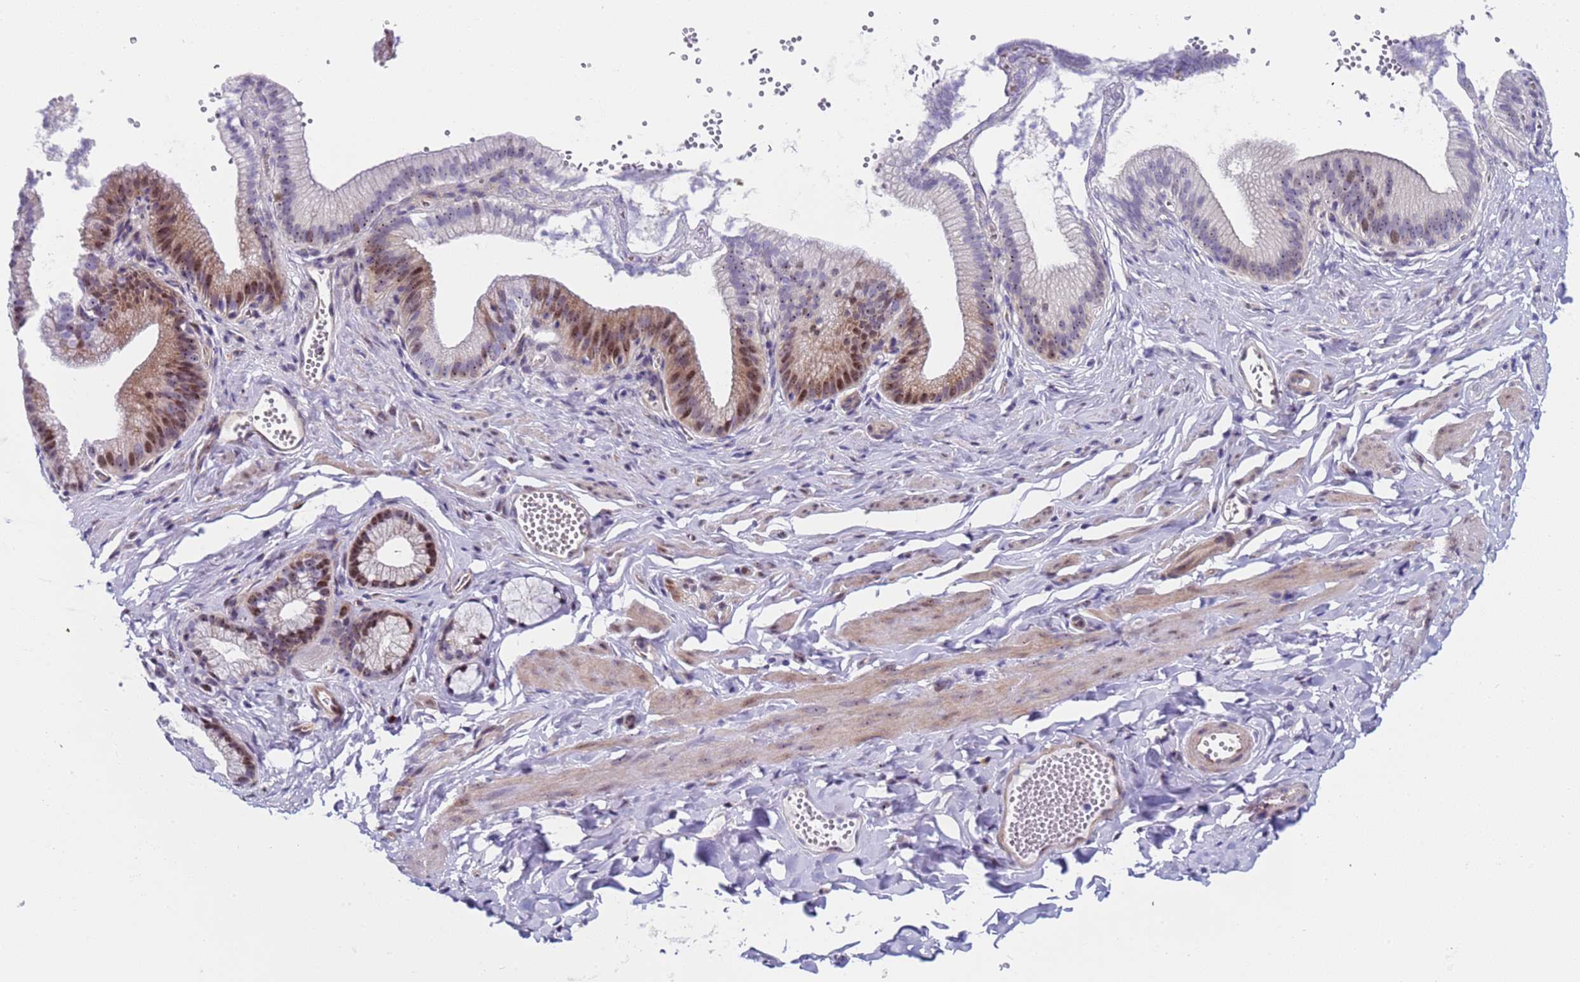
{"staining": {"intensity": "negative", "quantity": "none", "location": "none"}, "tissue": "adipose tissue", "cell_type": "Adipocytes", "image_type": "normal", "snomed": [{"axis": "morphology", "description": "Normal tissue, NOS"}, {"axis": "topography", "description": "Gallbladder"}, {"axis": "topography", "description": "Peripheral nerve tissue"}], "caption": "This image is of benign adipose tissue stained with immunohistochemistry to label a protein in brown with the nuclei are counter-stained blue. There is no positivity in adipocytes.", "gene": "POP5", "patient": {"sex": "male", "age": 38}}